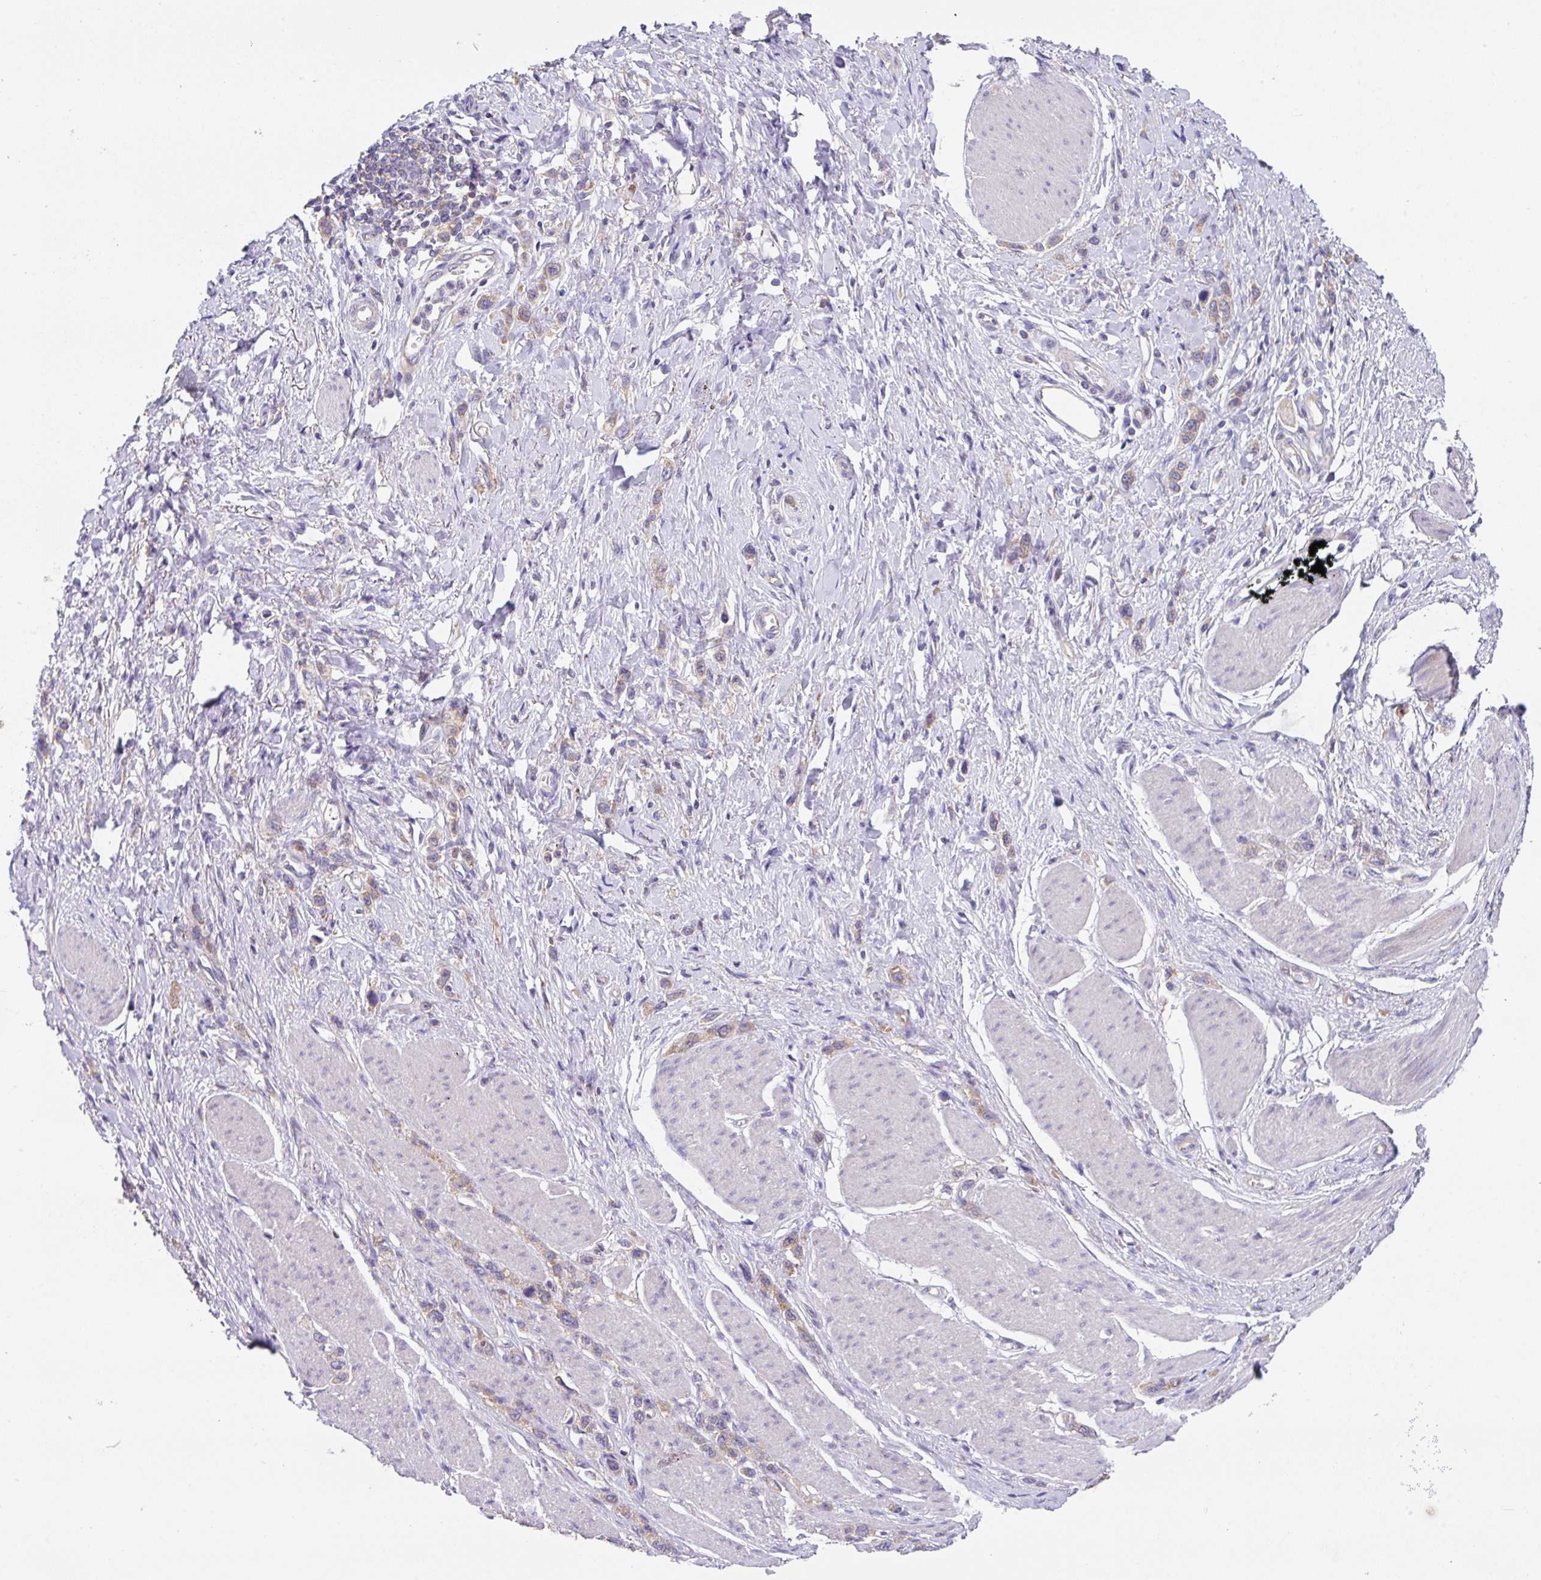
{"staining": {"intensity": "weak", "quantity": ">75%", "location": "cytoplasmic/membranous"}, "tissue": "stomach cancer", "cell_type": "Tumor cells", "image_type": "cancer", "snomed": [{"axis": "morphology", "description": "Adenocarcinoma, NOS"}, {"axis": "topography", "description": "Stomach"}], "caption": "There is low levels of weak cytoplasmic/membranous staining in tumor cells of adenocarcinoma (stomach), as demonstrated by immunohistochemical staining (brown color).", "gene": "EIF4B", "patient": {"sex": "female", "age": 65}}